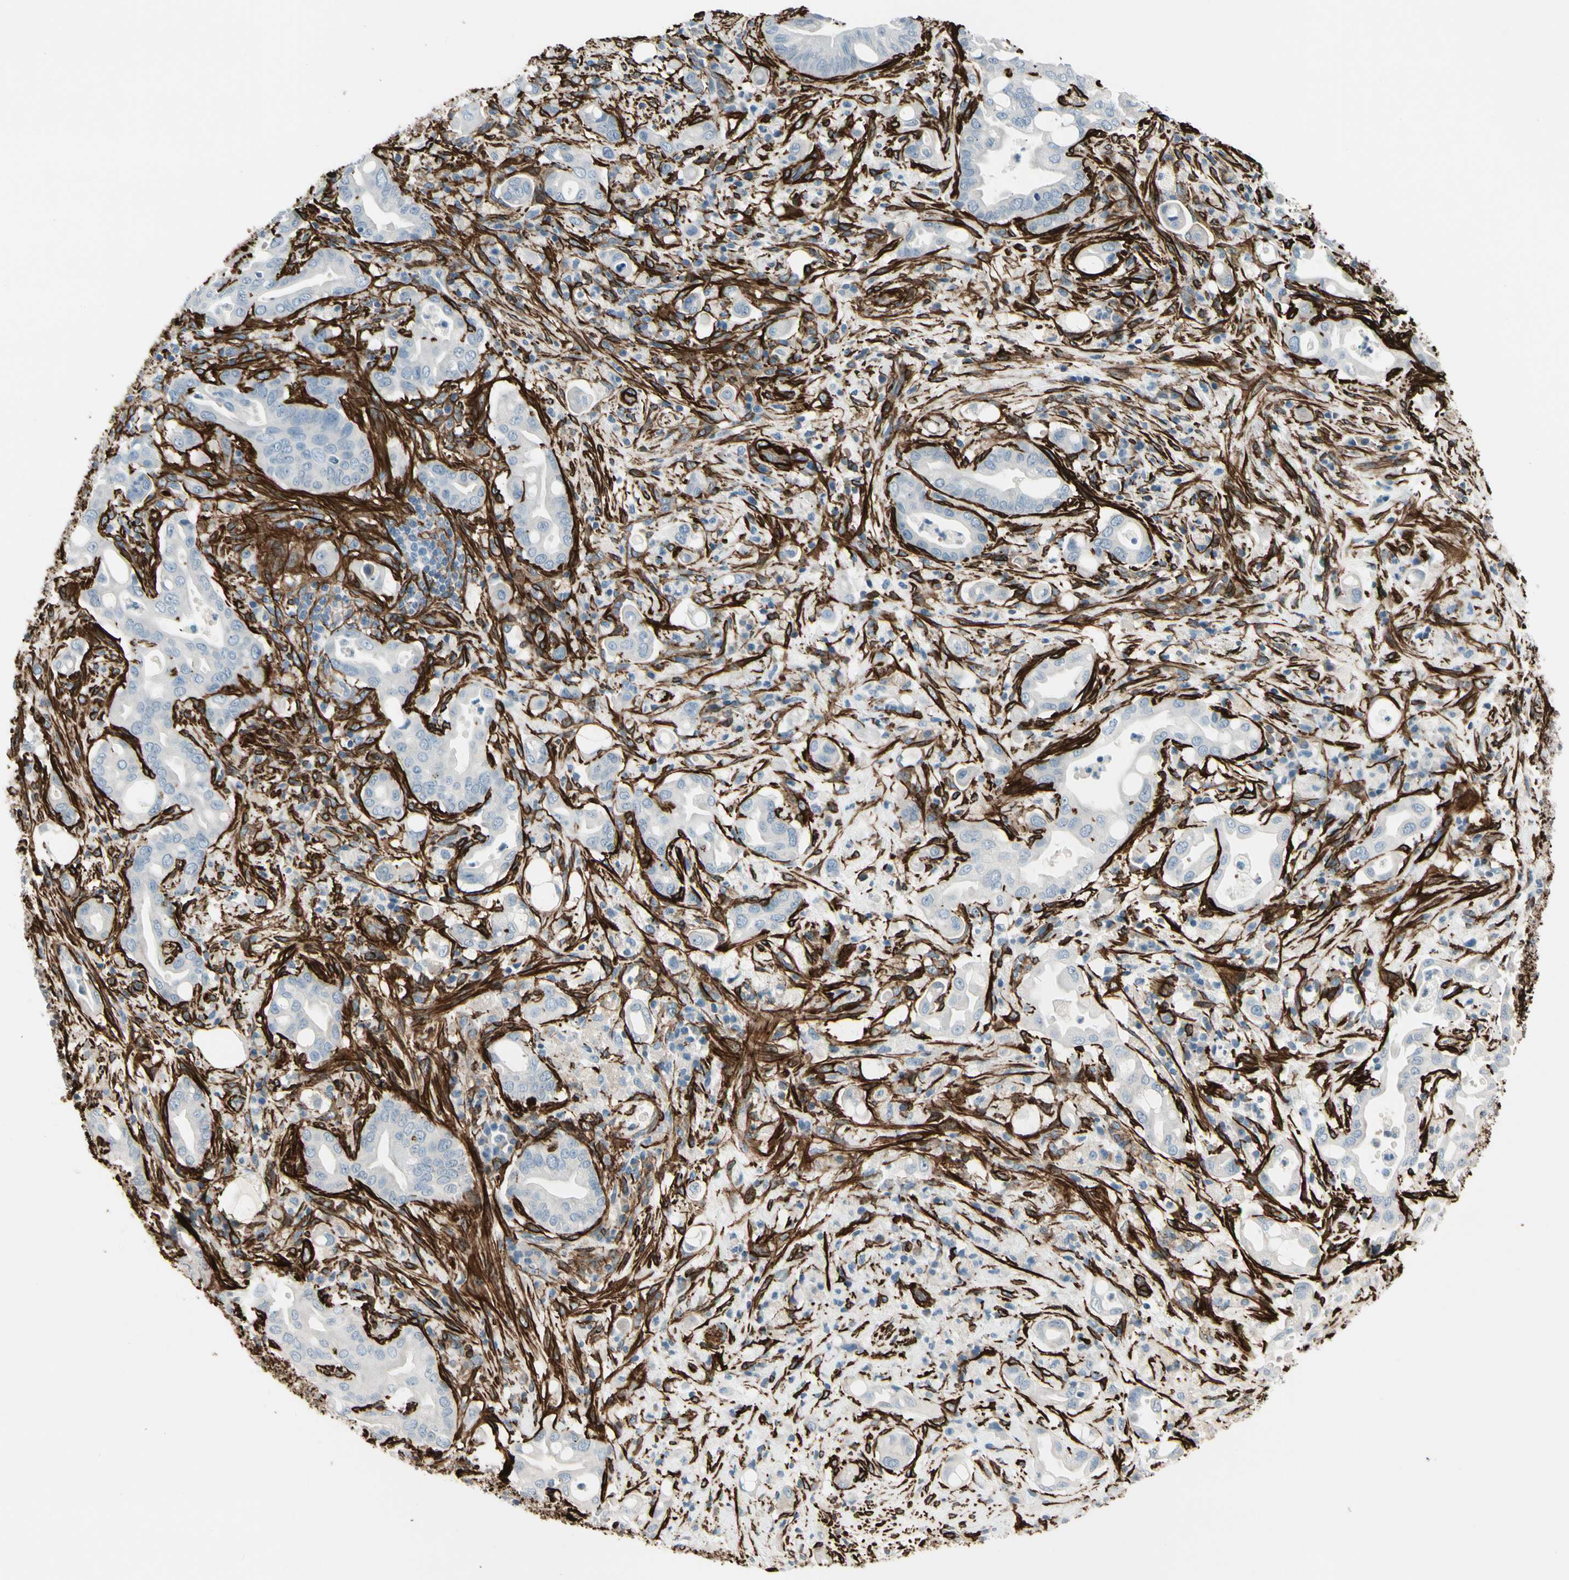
{"staining": {"intensity": "negative", "quantity": "none", "location": "none"}, "tissue": "liver cancer", "cell_type": "Tumor cells", "image_type": "cancer", "snomed": [{"axis": "morphology", "description": "Cholangiocarcinoma"}, {"axis": "topography", "description": "Liver"}], "caption": "Liver cholangiocarcinoma stained for a protein using immunohistochemistry demonstrates no staining tumor cells.", "gene": "CALD1", "patient": {"sex": "female", "age": 68}}